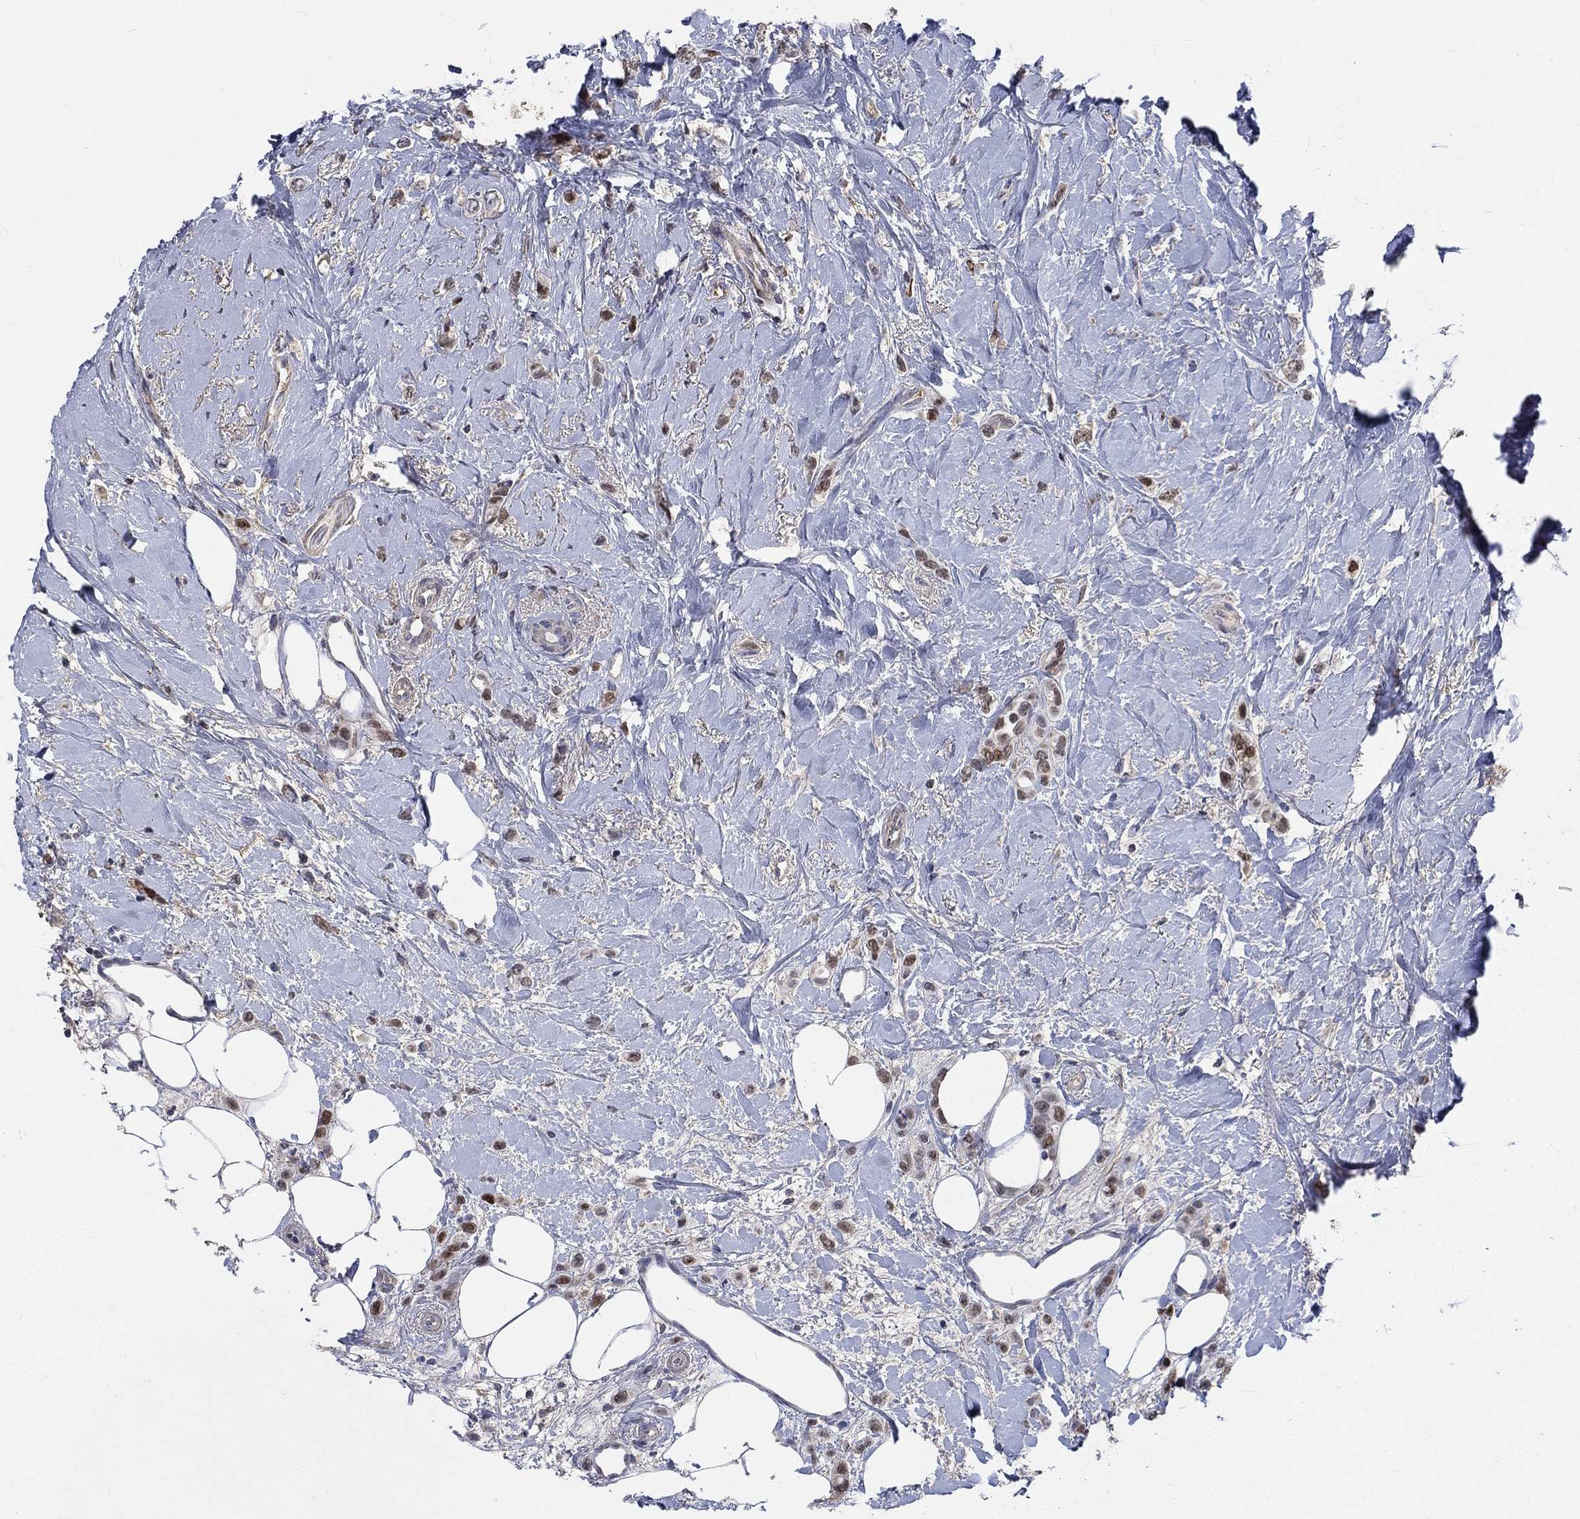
{"staining": {"intensity": "strong", "quantity": "<25%", "location": "nuclear"}, "tissue": "breast cancer", "cell_type": "Tumor cells", "image_type": "cancer", "snomed": [{"axis": "morphology", "description": "Lobular carcinoma"}, {"axis": "topography", "description": "Breast"}], "caption": "Immunohistochemical staining of human breast cancer reveals strong nuclear protein staining in about <25% of tumor cells.", "gene": "ZBTB18", "patient": {"sex": "female", "age": 66}}